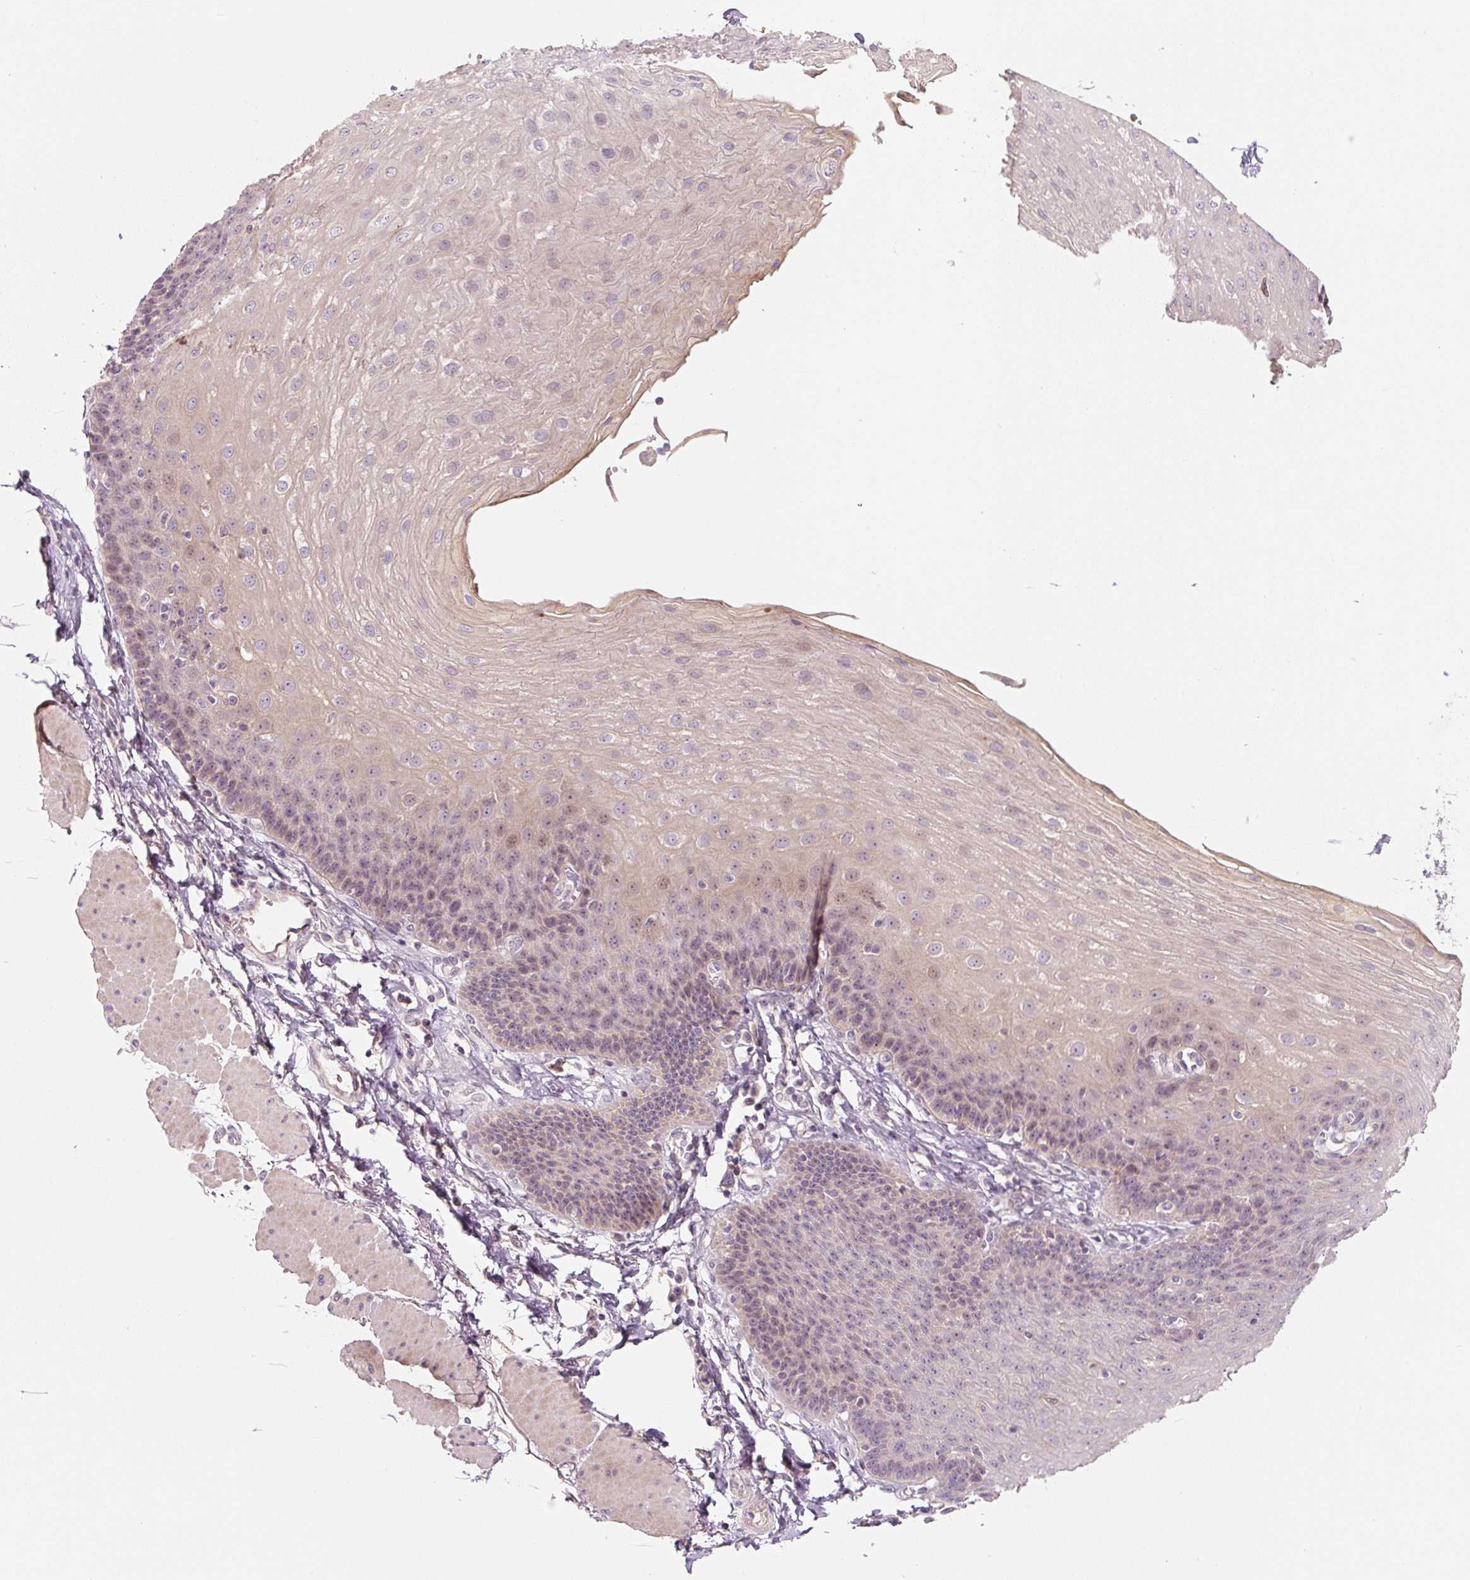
{"staining": {"intensity": "weak", "quantity": "25%-75%", "location": "cytoplasmic/membranous,nuclear"}, "tissue": "esophagus", "cell_type": "Squamous epithelial cells", "image_type": "normal", "snomed": [{"axis": "morphology", "description": "Normal tissue, NOS"}, {"axis": "topography", "description": "Esophagus"}], "caption": "An immunohistochemistry (IHC) micrograph of benign tissue is shown. Protein staining in brown highlights weak cytoplasmic/membranous,nuclear positivity in esophagus within squamous epithelial cells.", "gene": "PWWP3B", "patient": {"sex": "female", "age": 81}}